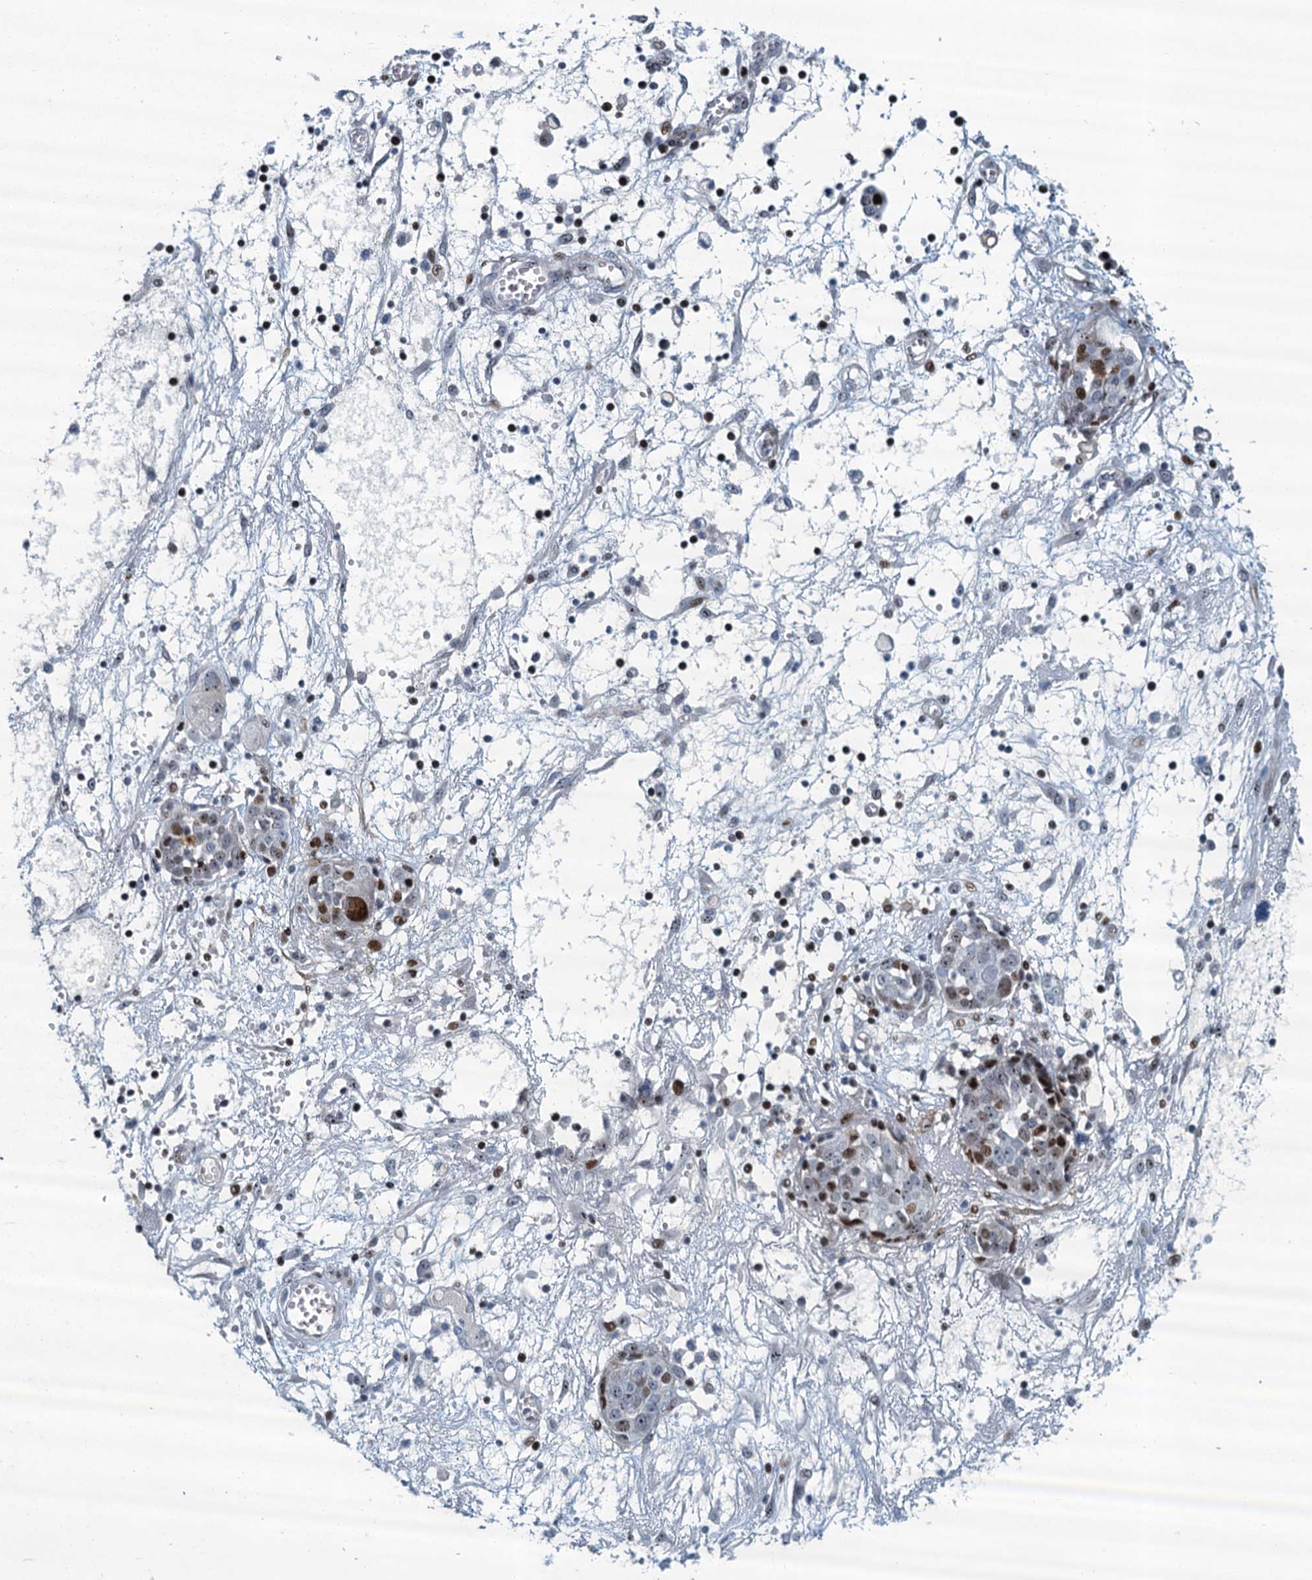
{"staining": {"intensity": "moderate", "quantity": "25%-75%", "location": "nuclear"}, "tissue": "ovarian cancer", "cell_type": "Tumor cells", "image_type": "cancer", "snomed": [{"axis": "morphology", "description": "Cystadenocarcinoma, serous, NOS"}, {"axis": "topography", "description": "Soft tissue"}, {"axis": "topography", "description": "Ovary"}], "caption": "IHC (DAB (3,3'-diaminobenzidine)) staining of human ovarian serous cystadenocarcinoma displays moderate nuclear protein expression in approximately 25%-75% of tumor cells. Nuclei are stained in blue.", "gene": "ANKRD13D", "patient": {"sex": "female", "age": 57}}